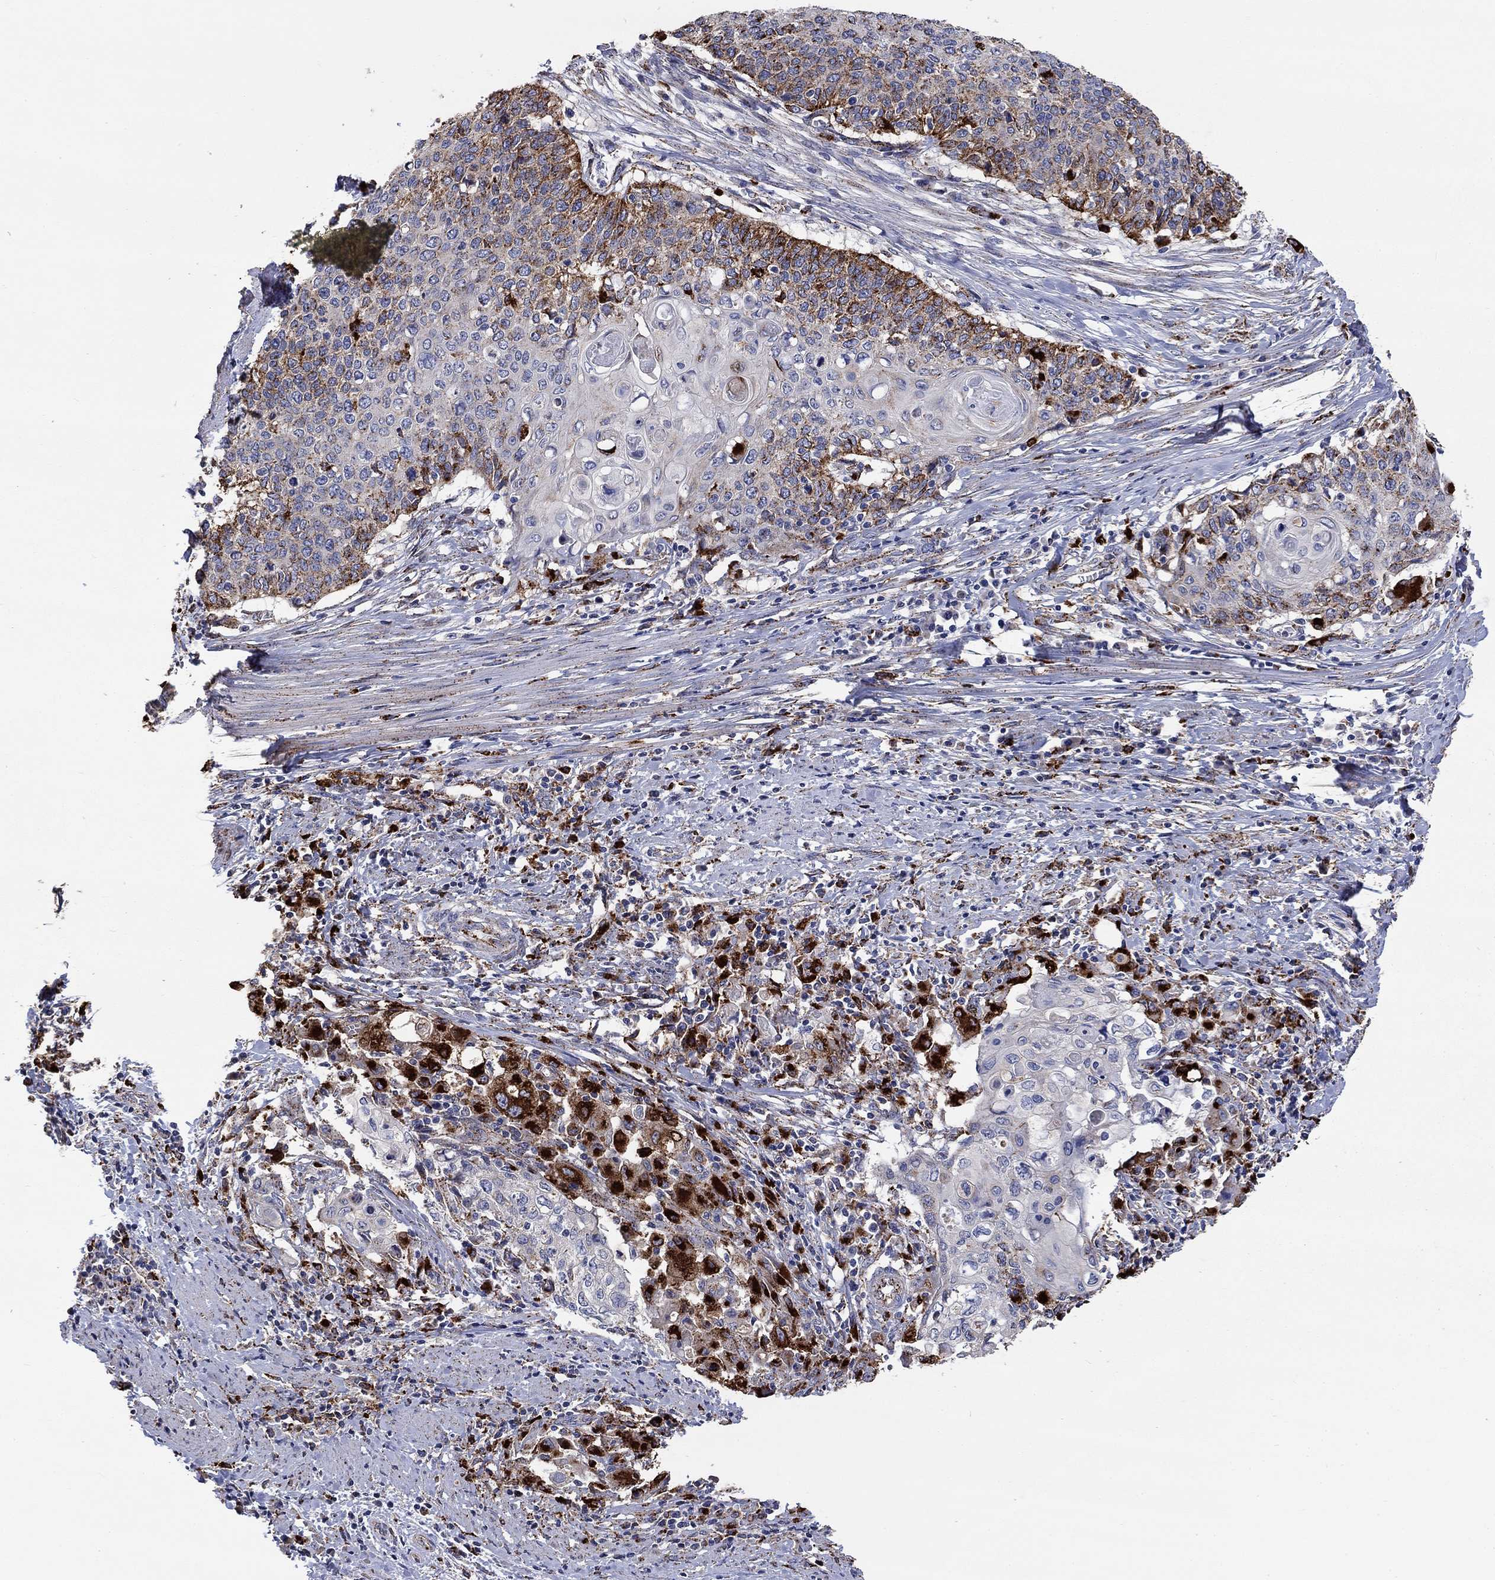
{"staining": {"intensity": "strong", "quantity": "25%-75%", "location": "cytoplasmic/membranous"}, "tissue": "cervical cancer", "cell_type": "Tumor cells", "image_type": "cancer", "snomed": [{"axis": "morphology", "description": "Squamous cell carcinoma, NOS"}, {"axis": "topography", "description": "Cervix"}], "caption": "Cervical cancer stained with a brown dye displays strong cytoplasmic/membranous positive staining in about 25%-75% of tumor cells.", "gene": "CTSB", "patient": {"sex": "female", "age": 39}}